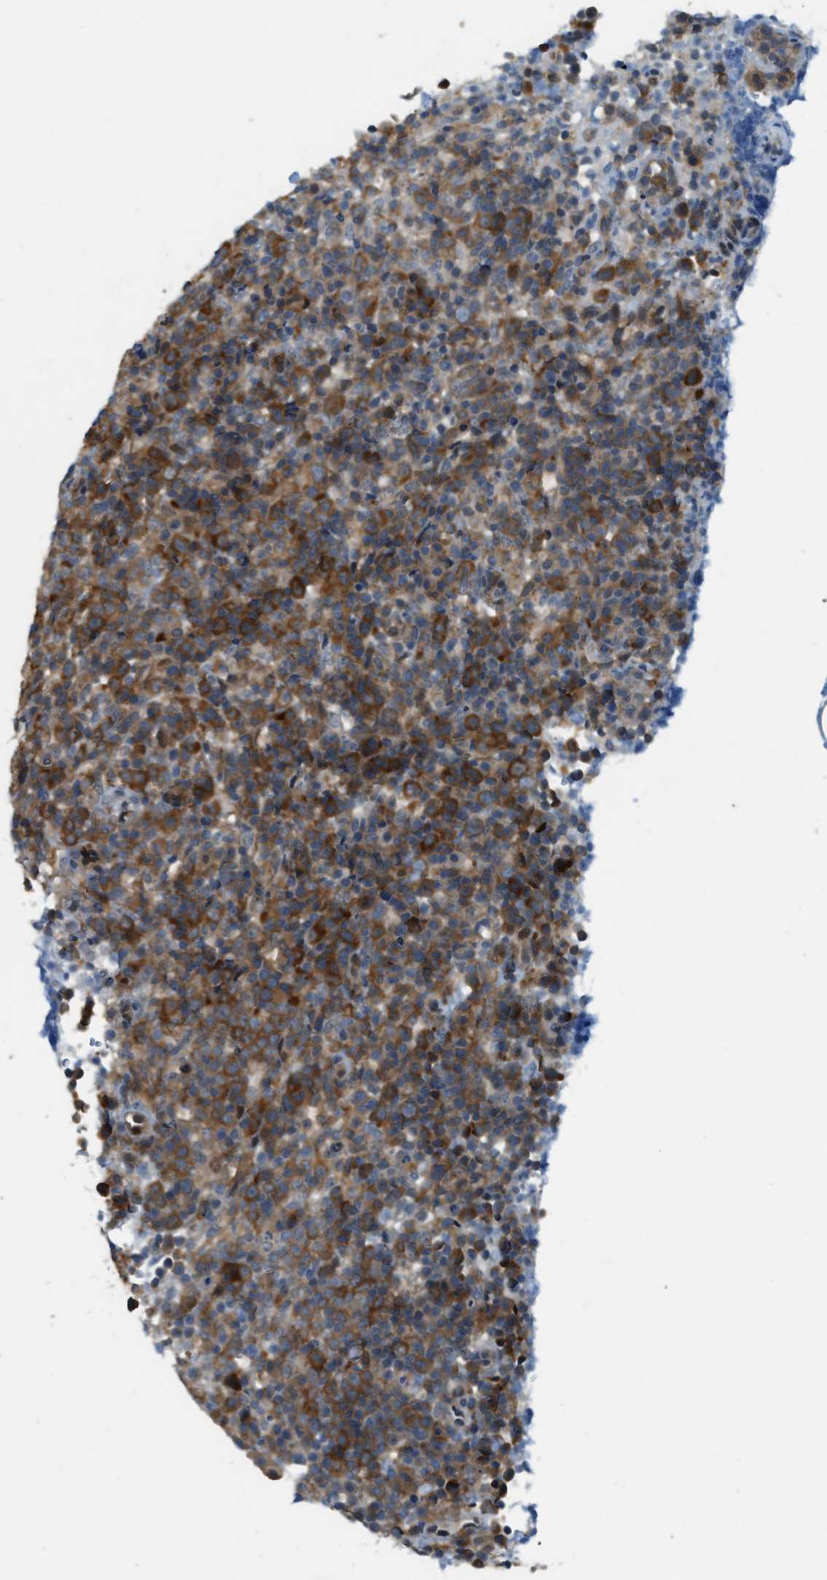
{"staining": {"intensity": "strong", "quantity": ">75%", "location": "cytoplasmic/membranous"}, "tissue": "lymphoma", "cell_type": "Tumor cells", "image_type": "cancer", "snomed": [{"axis": "morphology", "description": "Malignant lymphoma, non-Hodgkin's type, High grade"}, {"axis": "topography", "description": "Lymph node"}], "caption": "A brown stain labels strong cytoplasmic/membranous expression of a protein in lymphoma tumor cells.", "gene": "PDCL3", "patient": {"sex": "female", "age": 76}}